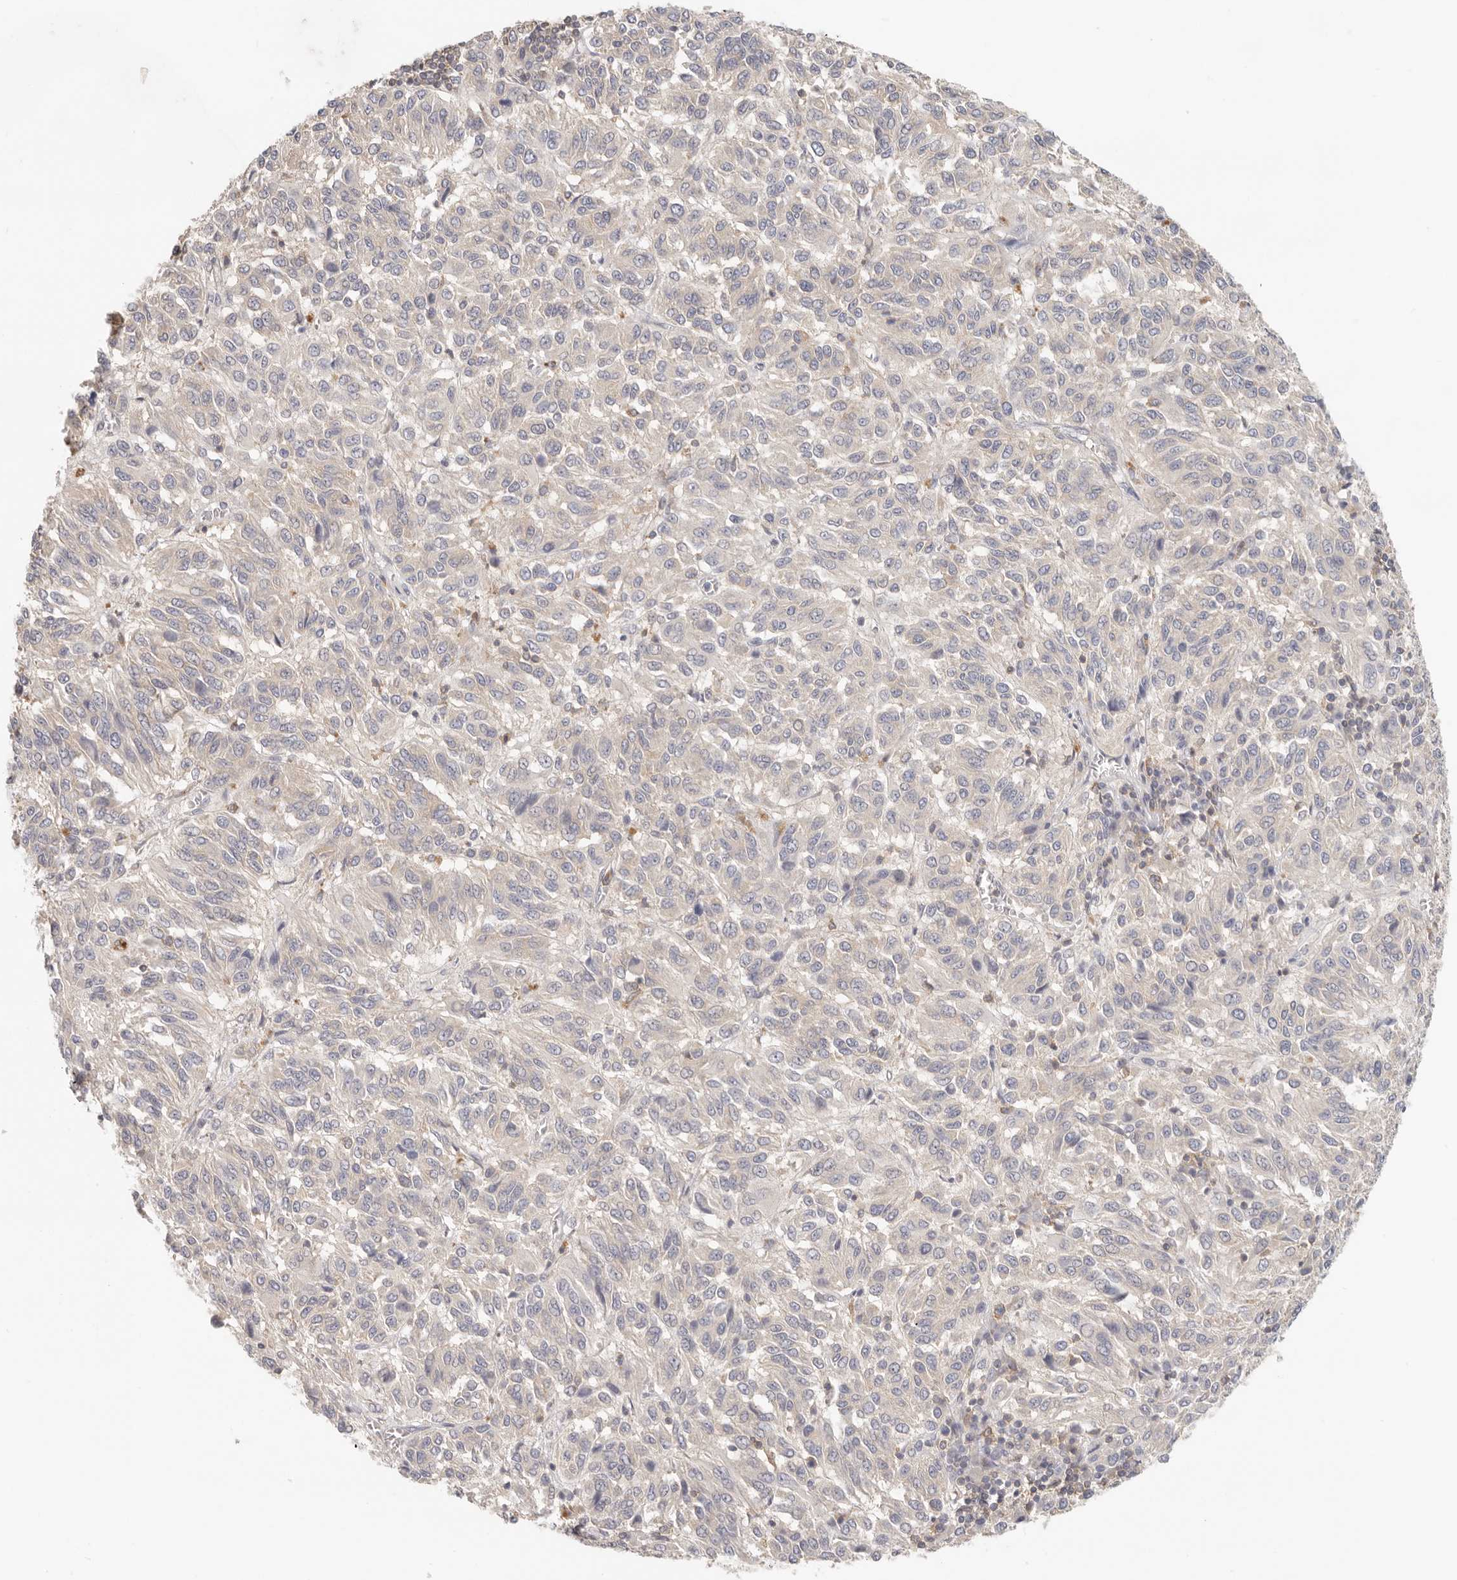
{"staining": {"intensity": "negative", "quantity": "none", "location": "none"}, "tissue": "melanoma", "cell_type": "Tumor cells", "image_type": "cancer", "snomed": [{"axis": "morphology", "description": "Malignant melanoma, Metastatic site"}, {"axis": "topography", "description": "Lung"}], "caption": "DAB (3,3'-diaminobenzidine) immunohistochemical staining of human malignant melanoma (metastatic site) demonstrates no significant expression in tumor cells.", "gene": "ANXA9", "patient": {"sex": "male", "age": 64}}